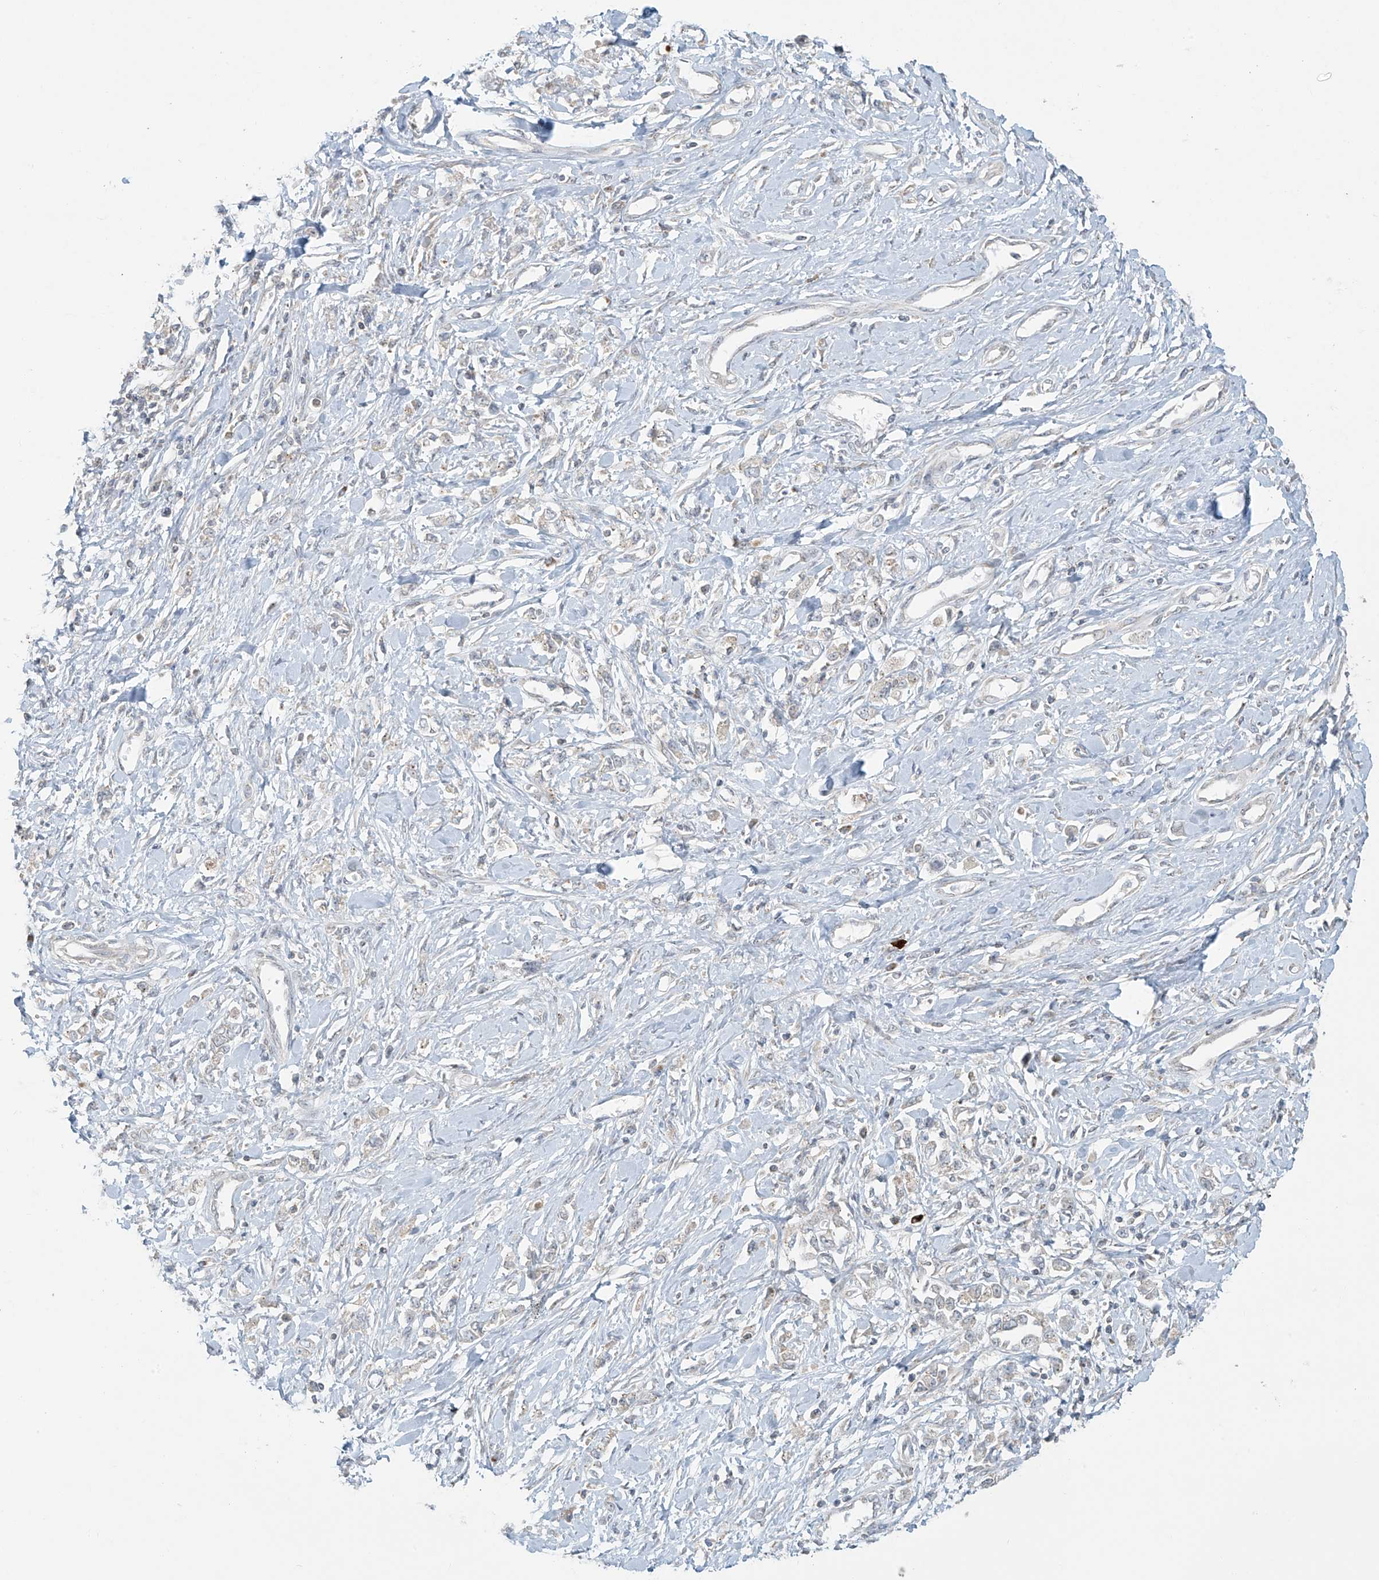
{"staining": {"intensity": "negative", "quantity": "none", "location": "none"}, "tissue": "stomach cancer", "cell_type": "Tumor cells", "image_type": "cancer", "snomed": [{"axis": "morphology", "description": "Adenocarcinoma, NOS"}, {"axis": "topography", "description": "Stomach"}], "caption": "An image of adenocarcinoma (stomach) stained for a protein displays no brown staining in tumor cells.", "gene": "HDDC2", "patient": {"sex": "female", "age": 76}}